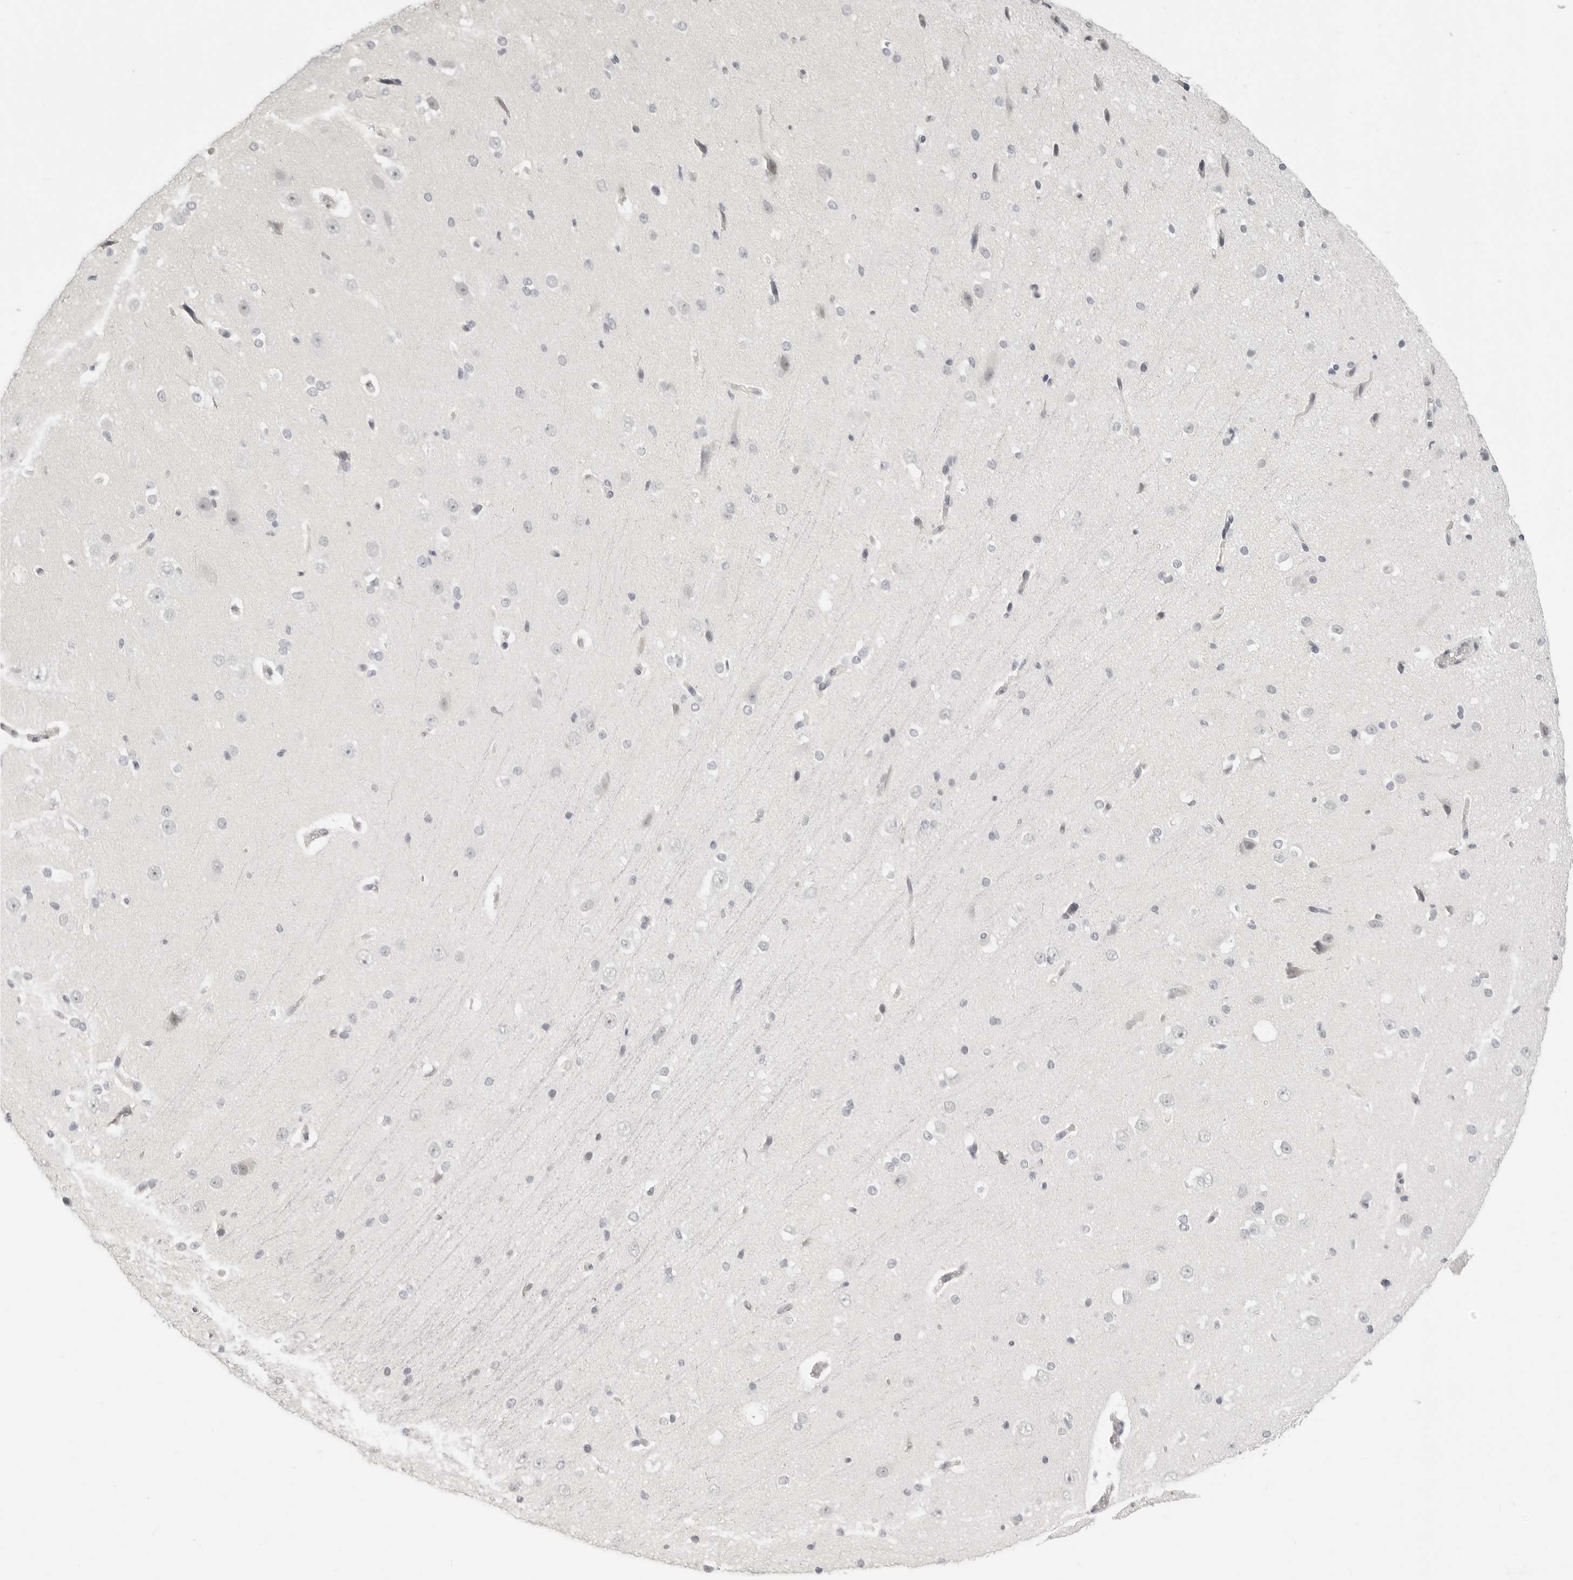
{"staining": {"intensity": "negative", "quantity": "none", "location": "none"}, "tissue": "cerebral cortex", "cell_type": "Endothelial cells", "image_type": "normal", "snomed": [{"axis": "morphology", "description": "Normal tissue, NOS"}, {"axis": "morphology", "description": "Developmental malformation"}, {"axis": "topography", "description": "Cerebral cortex"}], "caption": "Immunohistochemistry (IHC) photomicrograph of benign cerebral cortex: human cerebral cortex stained with DAB (3,3'-diaminobenzidine) exhibits no significant protein staining in endothelial cells.", "gene": "KLK11", "patient": {"sex": "female", "age": 30}}